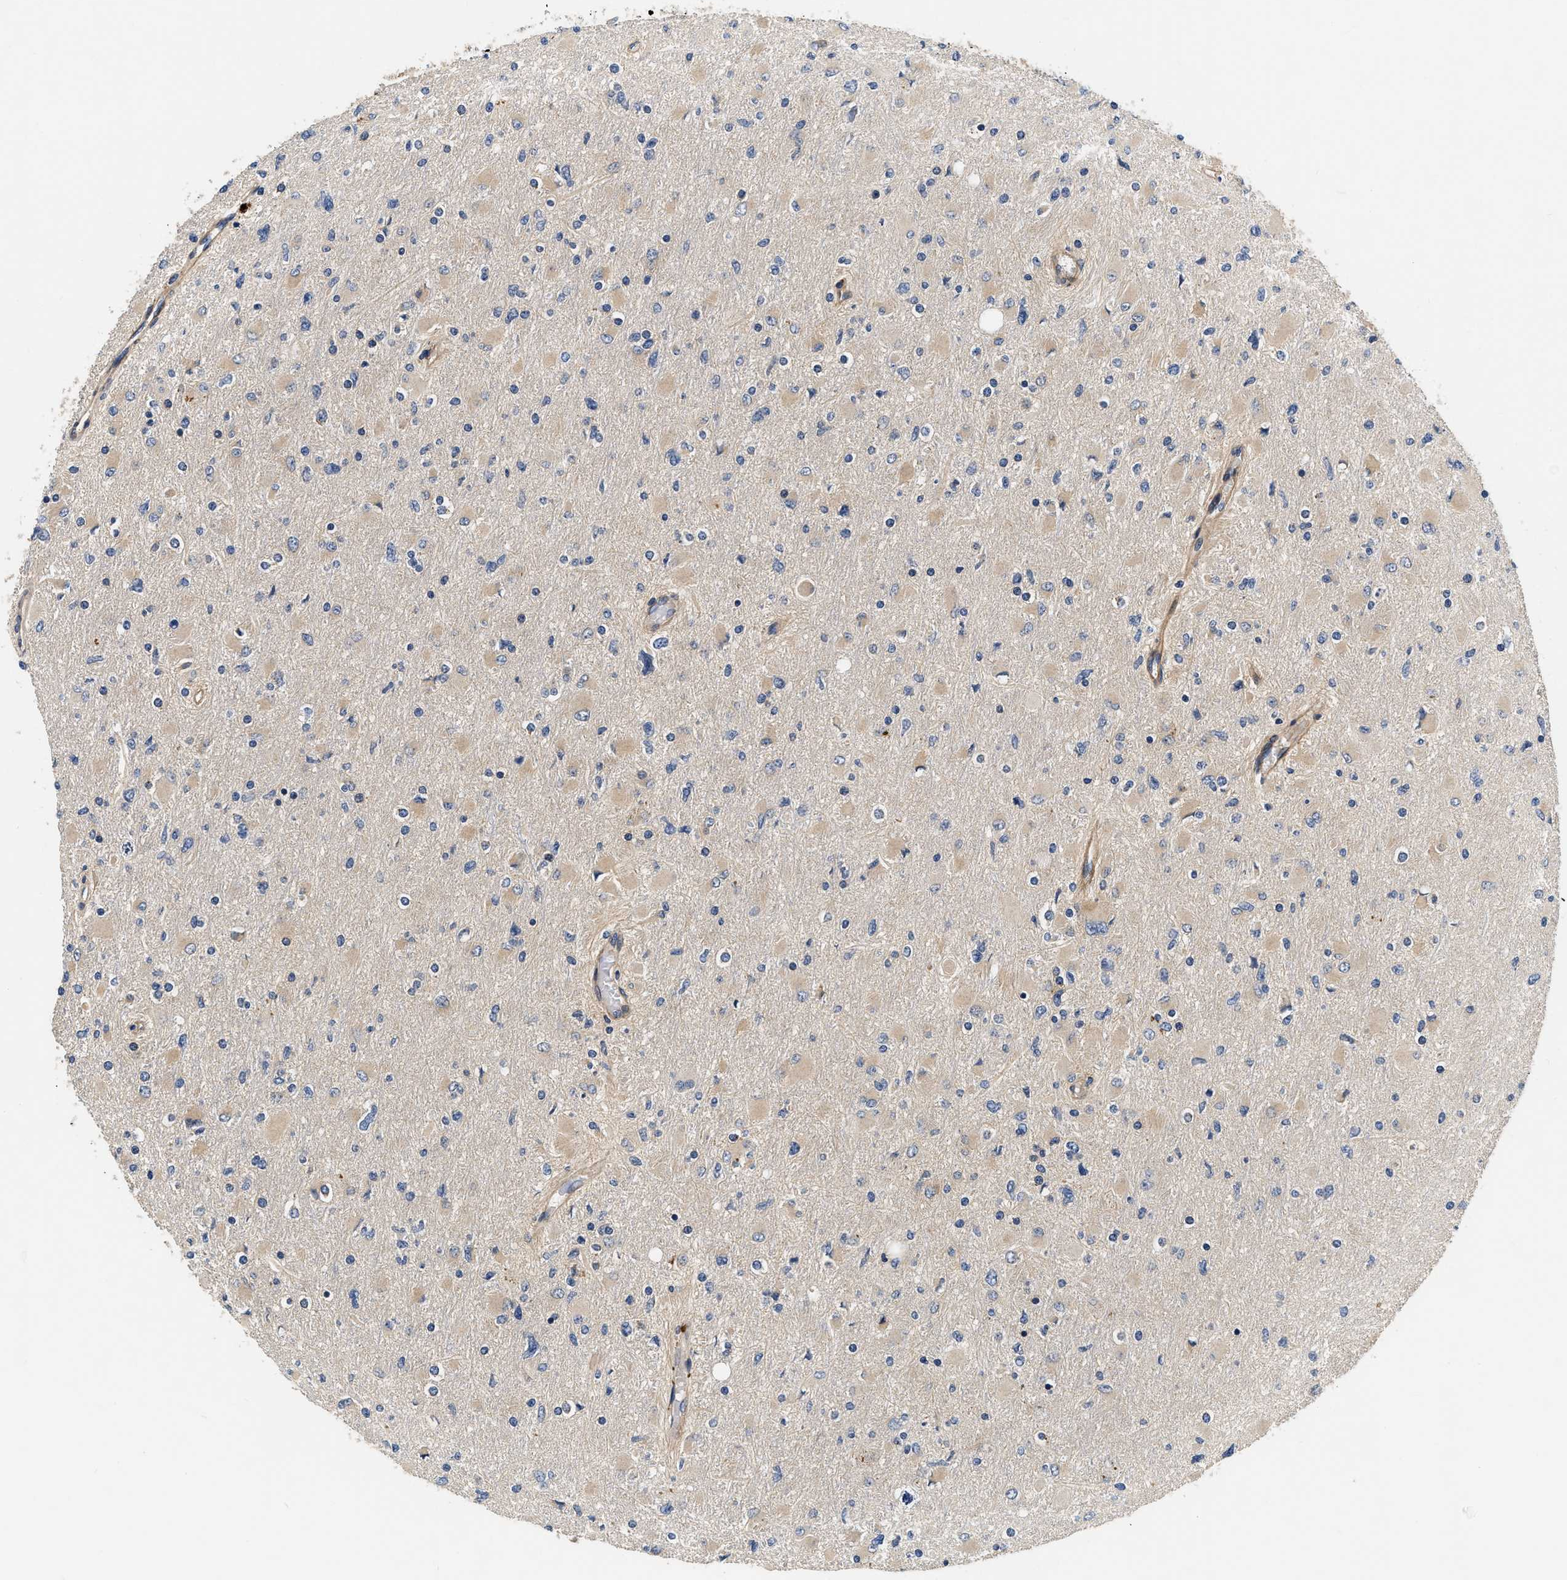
{"staining": {"intensity": "weak", "quantity": "25%-75%", "location": "cytoplasmic/membranous"}, "tissue": "glioma", "cell_type": "Tumor cells", "image_type": "cancer", "snomed": [{"axis": "morphology", "description": "Glioma, malignant, High grade"}, {"axis": "topography", "description": "Cerebral cortex"}], "caption": "DAB immunohistochemical staining of human malignant high-grade glioma displays weak cytoplasmic/membranous protein staining in approximately 25%-75% of tumor cells.", "gene": "NME6", "patient": {"sex": "female", "age": 36}}